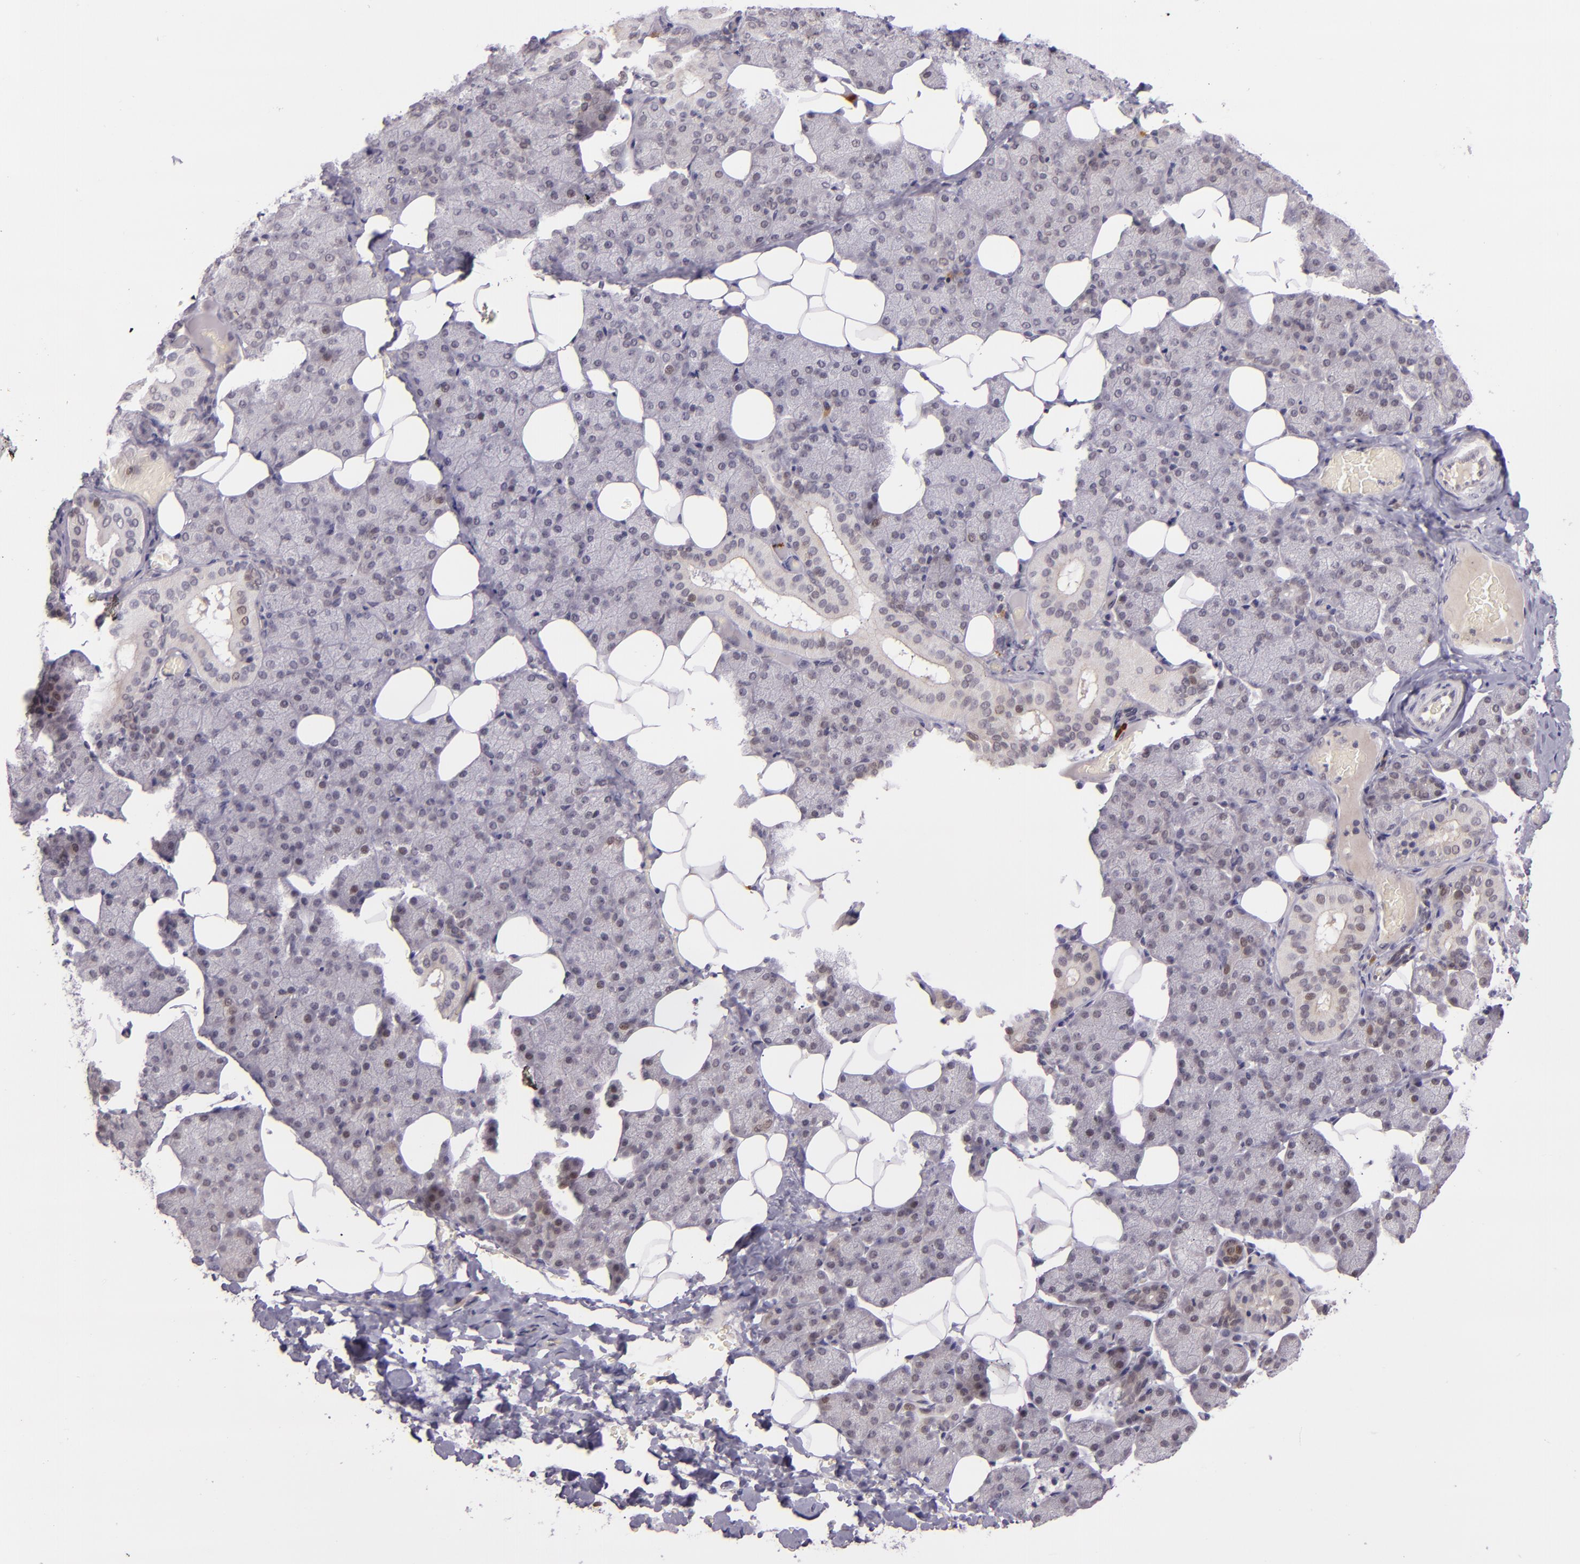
{"staining": {"intensity": "weak", "quantity": "<25%", "location": "nuclear"}, "tissue": "salivary gland", "cell_type": "Glandular cells", "image_type": "normal", "snomed": [{"axis": "morphology", "description": "Normal tissue, NOS"}, {"axis": "topography", "description": "Lymph node"}, {"axis": "topography", "description": "Salivary gland"}], "caption": "Immunohistochemical staining of unremarkable human salivary gland displays no significant positivity in glandular cells.", "gene": "CSE1L", "patient": {"sex": "male", "age": 8}}